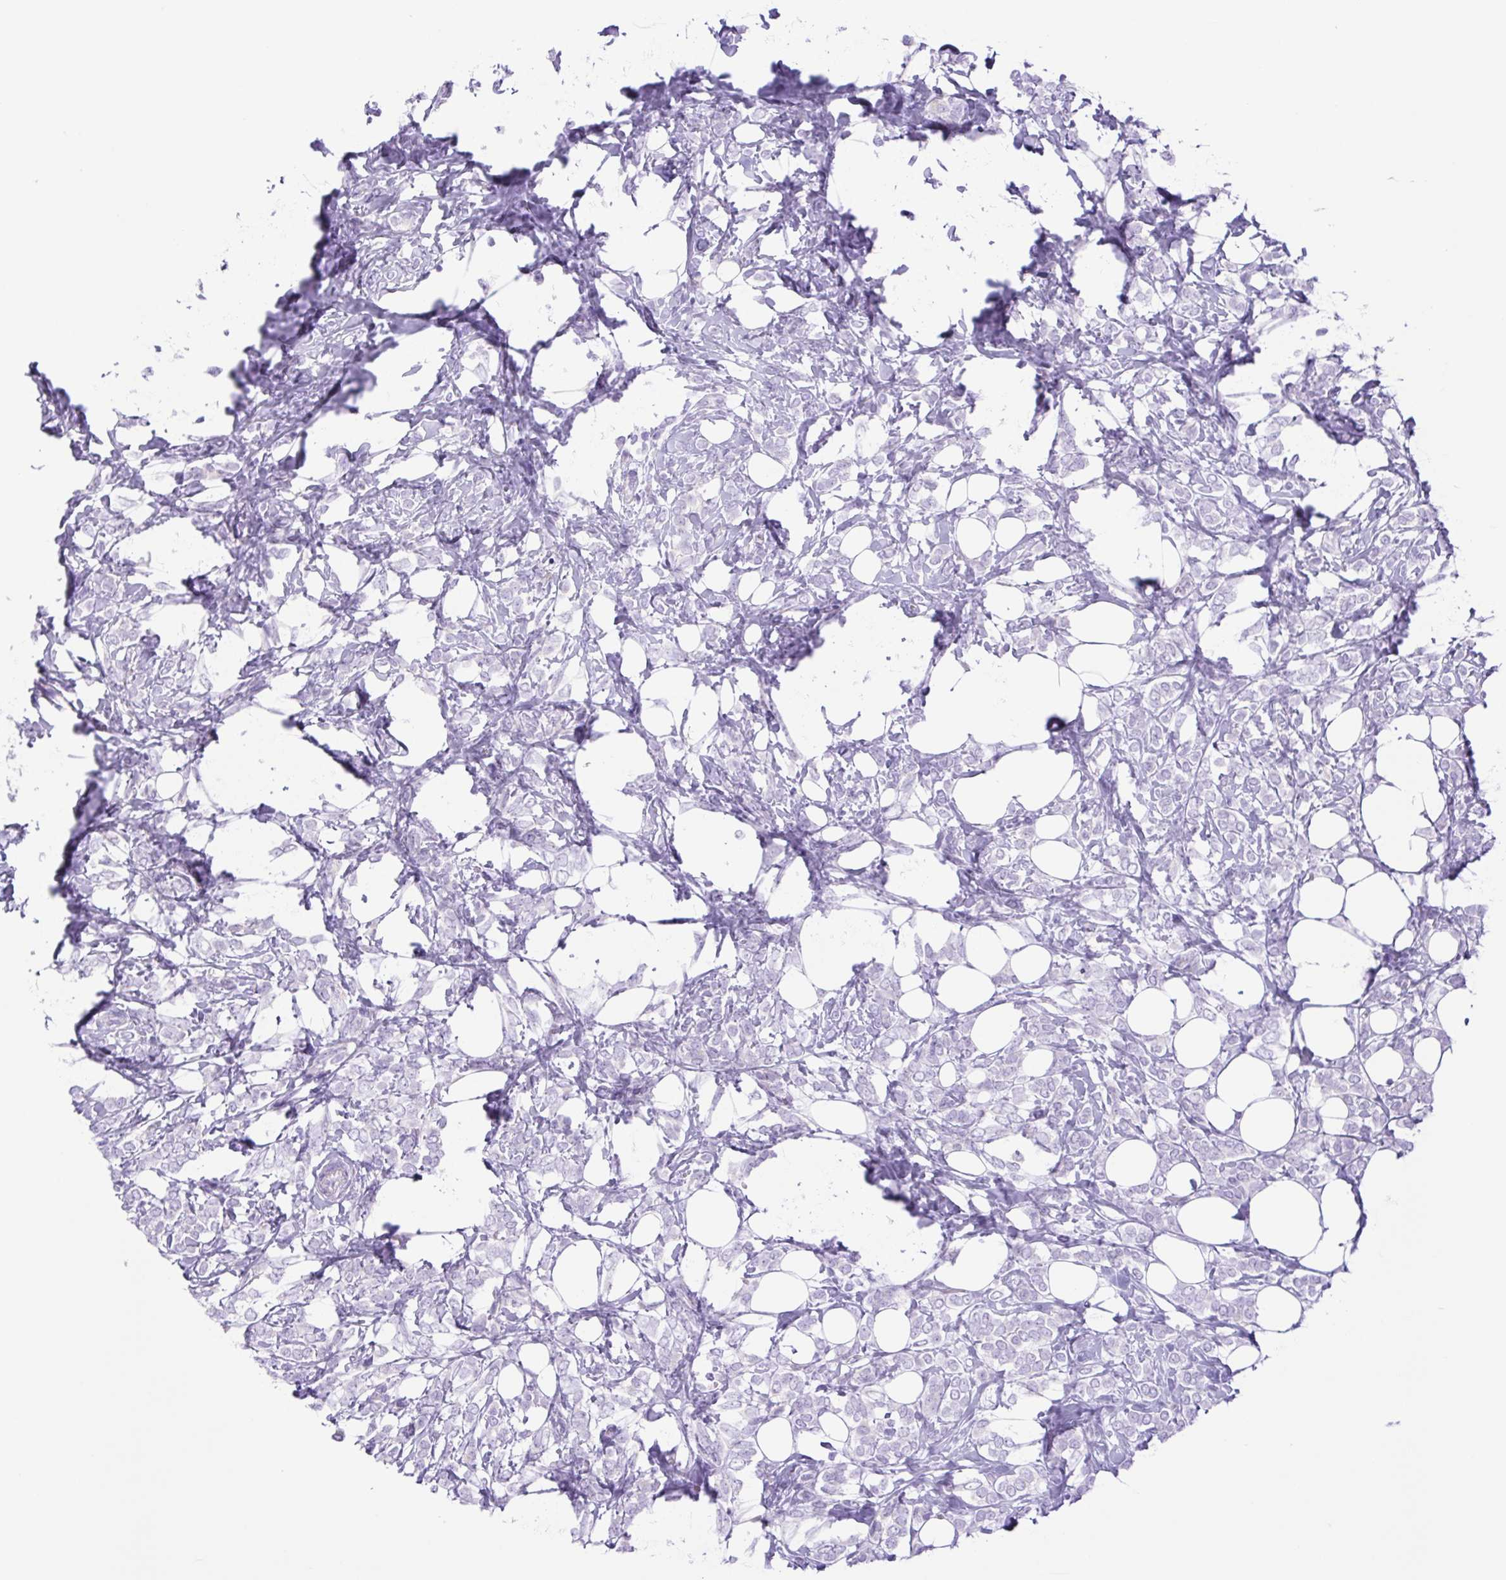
{"staining": {"intensity": "negative", "quantity": "none", "location": "none"}, "tissue": "breast cancer", "cell_type": "Tumor cells", "image_type": "cancer", "snomed": [{"axis": "morphology", "description": "Lobular carcinoma"}, {"axis": "topography", "description": "Breast"}], "caption": "High magnification brightfield microscopy of breast cancer stained with DAB (3,3'-diaminobenzidine) (brown) and counterstained with hematoxylin (blue): tumor cells show no significant expression.", "gene": "CDSN", "patient": {"sex": "female", "age": 49}}